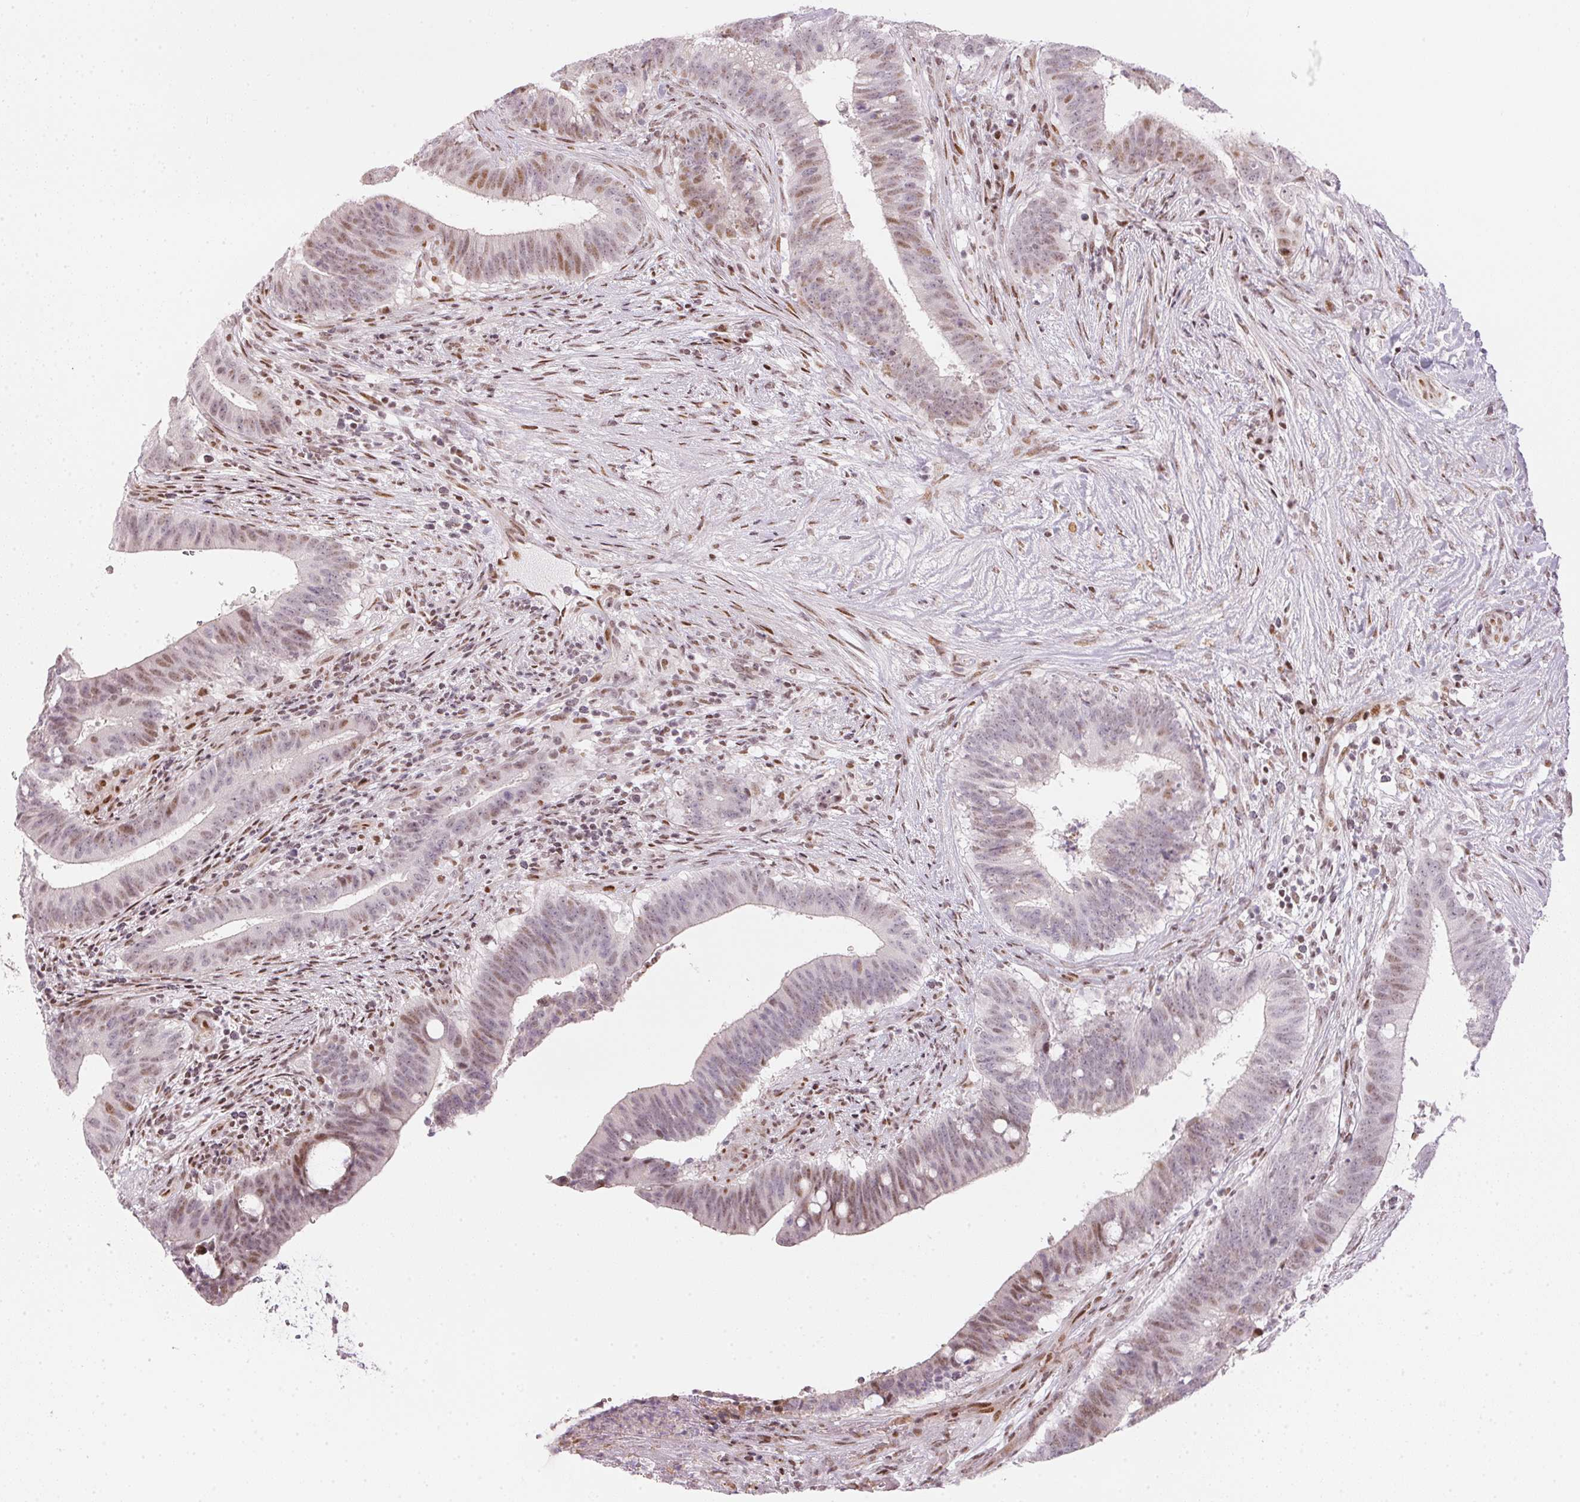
{"staining": {"intensity": "moderate", "quantity": "<25%", "location": "nuclear"}, "tissue": "colorectal cancer", "cell_type": "Tumor cells", "image_type": "cancer", "snomed": [{"axis": "morphology", "description": "Adenocarcinoma, NOS"}, {"axis": "topography", "description": "Colon"}], "caption": "Immunohistochemical staining of human colorectal adenocarcinoma demonstrates low levels of moderate nuclear protein expression in approximately <25% of tumor cells.", "gene": "KAT6A", "patient": {"sex": "female", "age": 43}}